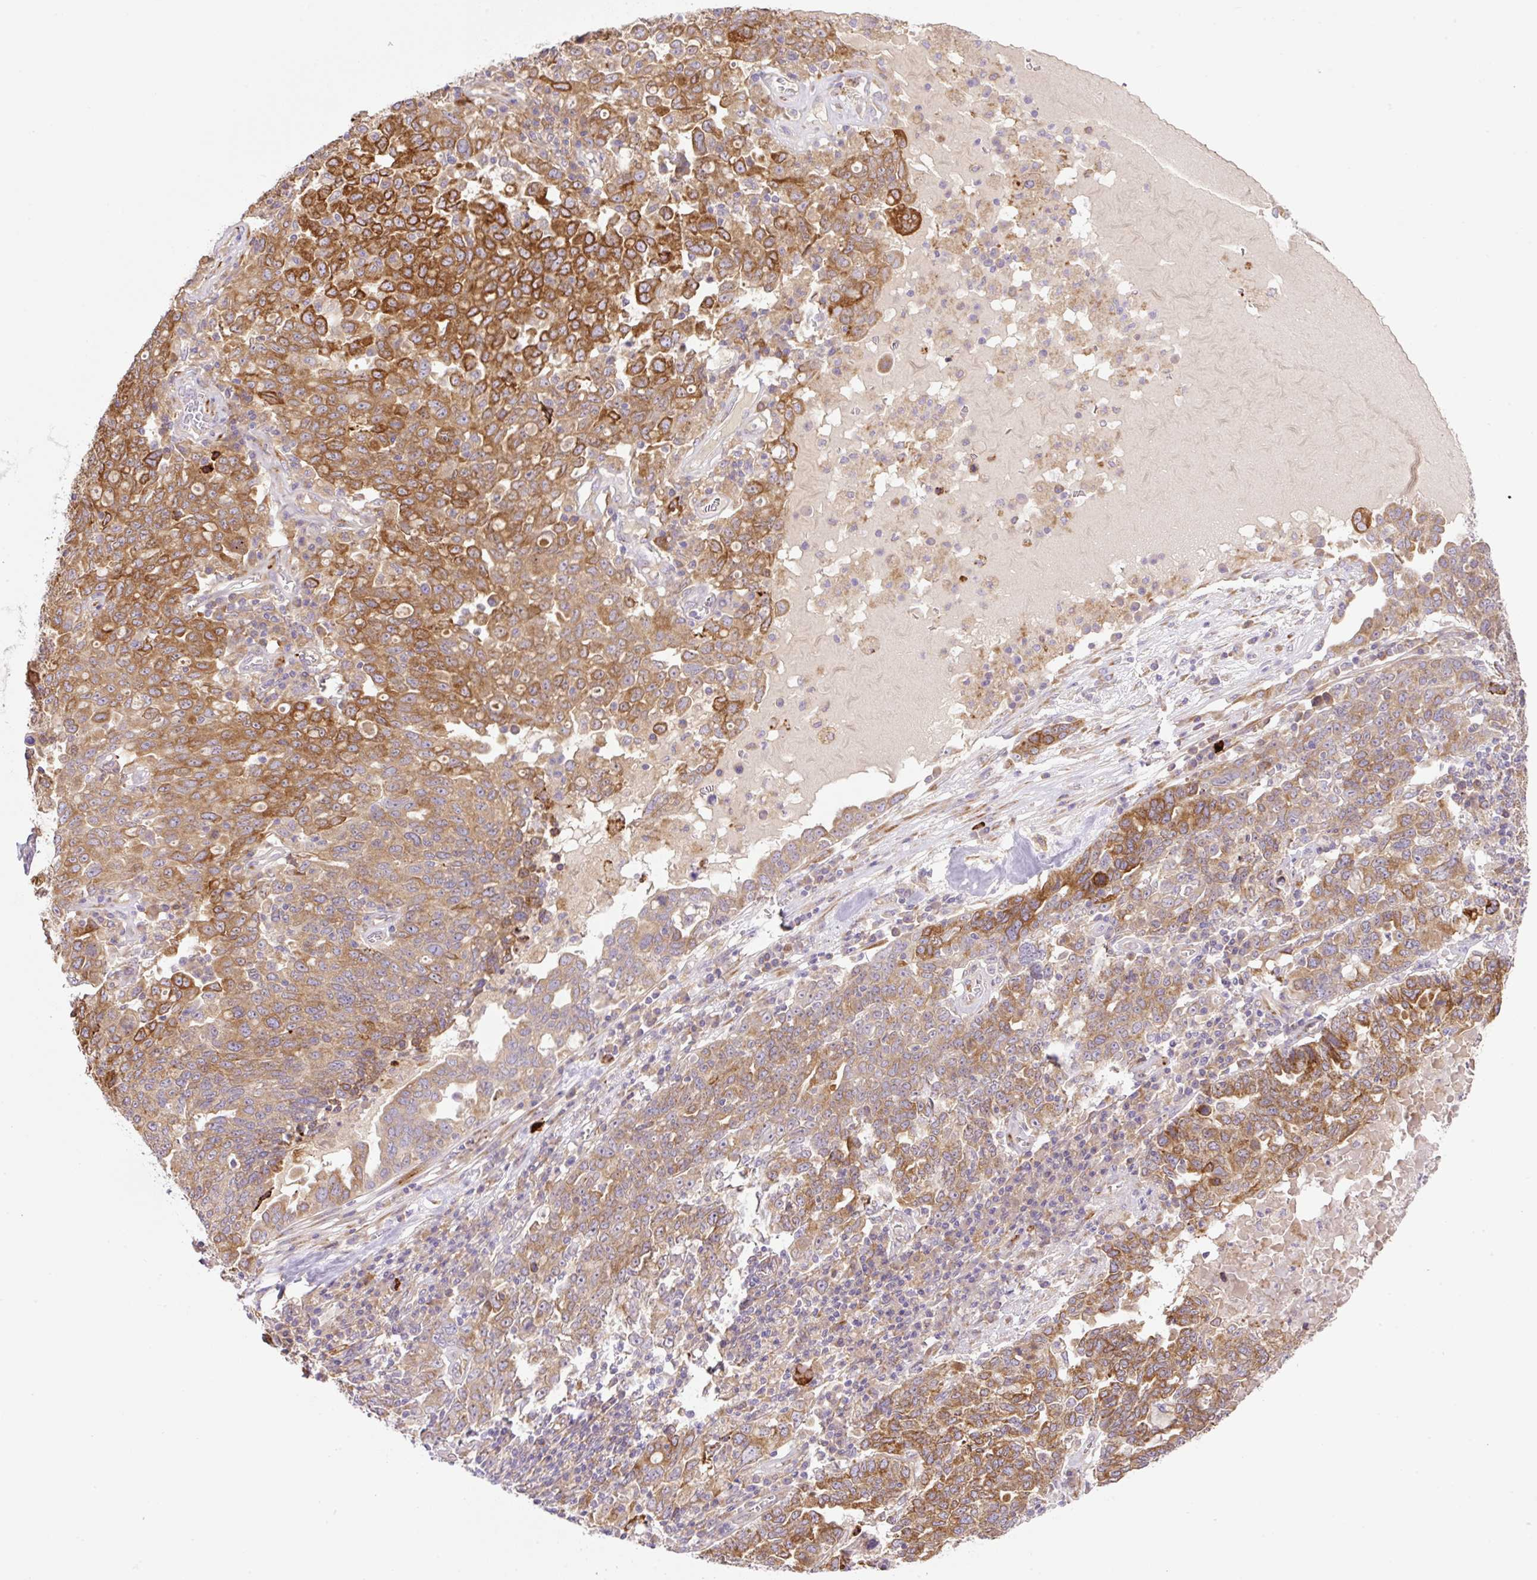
{"staining": {"intensity": "strong", "quantity": ">75%", "location": "cytoplasmic/membranous"}, "tissue": "ovarian cancer", "cell_type": "Tumor cells", "image_type": "cancer", "snomed": [{"axis": "morphology", "description": "Carcinoma, endometroid"}, {"axis": "topography", "description": "Ovary"}], "caption": "Immunohistochemical staining of human ovarian cancer (endometroid carcinoma) reveals high levels of strong cytoplasmic/membranous protein expression in about >75% of tumor cells.", "gene": "POFUT1", "patient": {"sex": "female", "age": 62}}